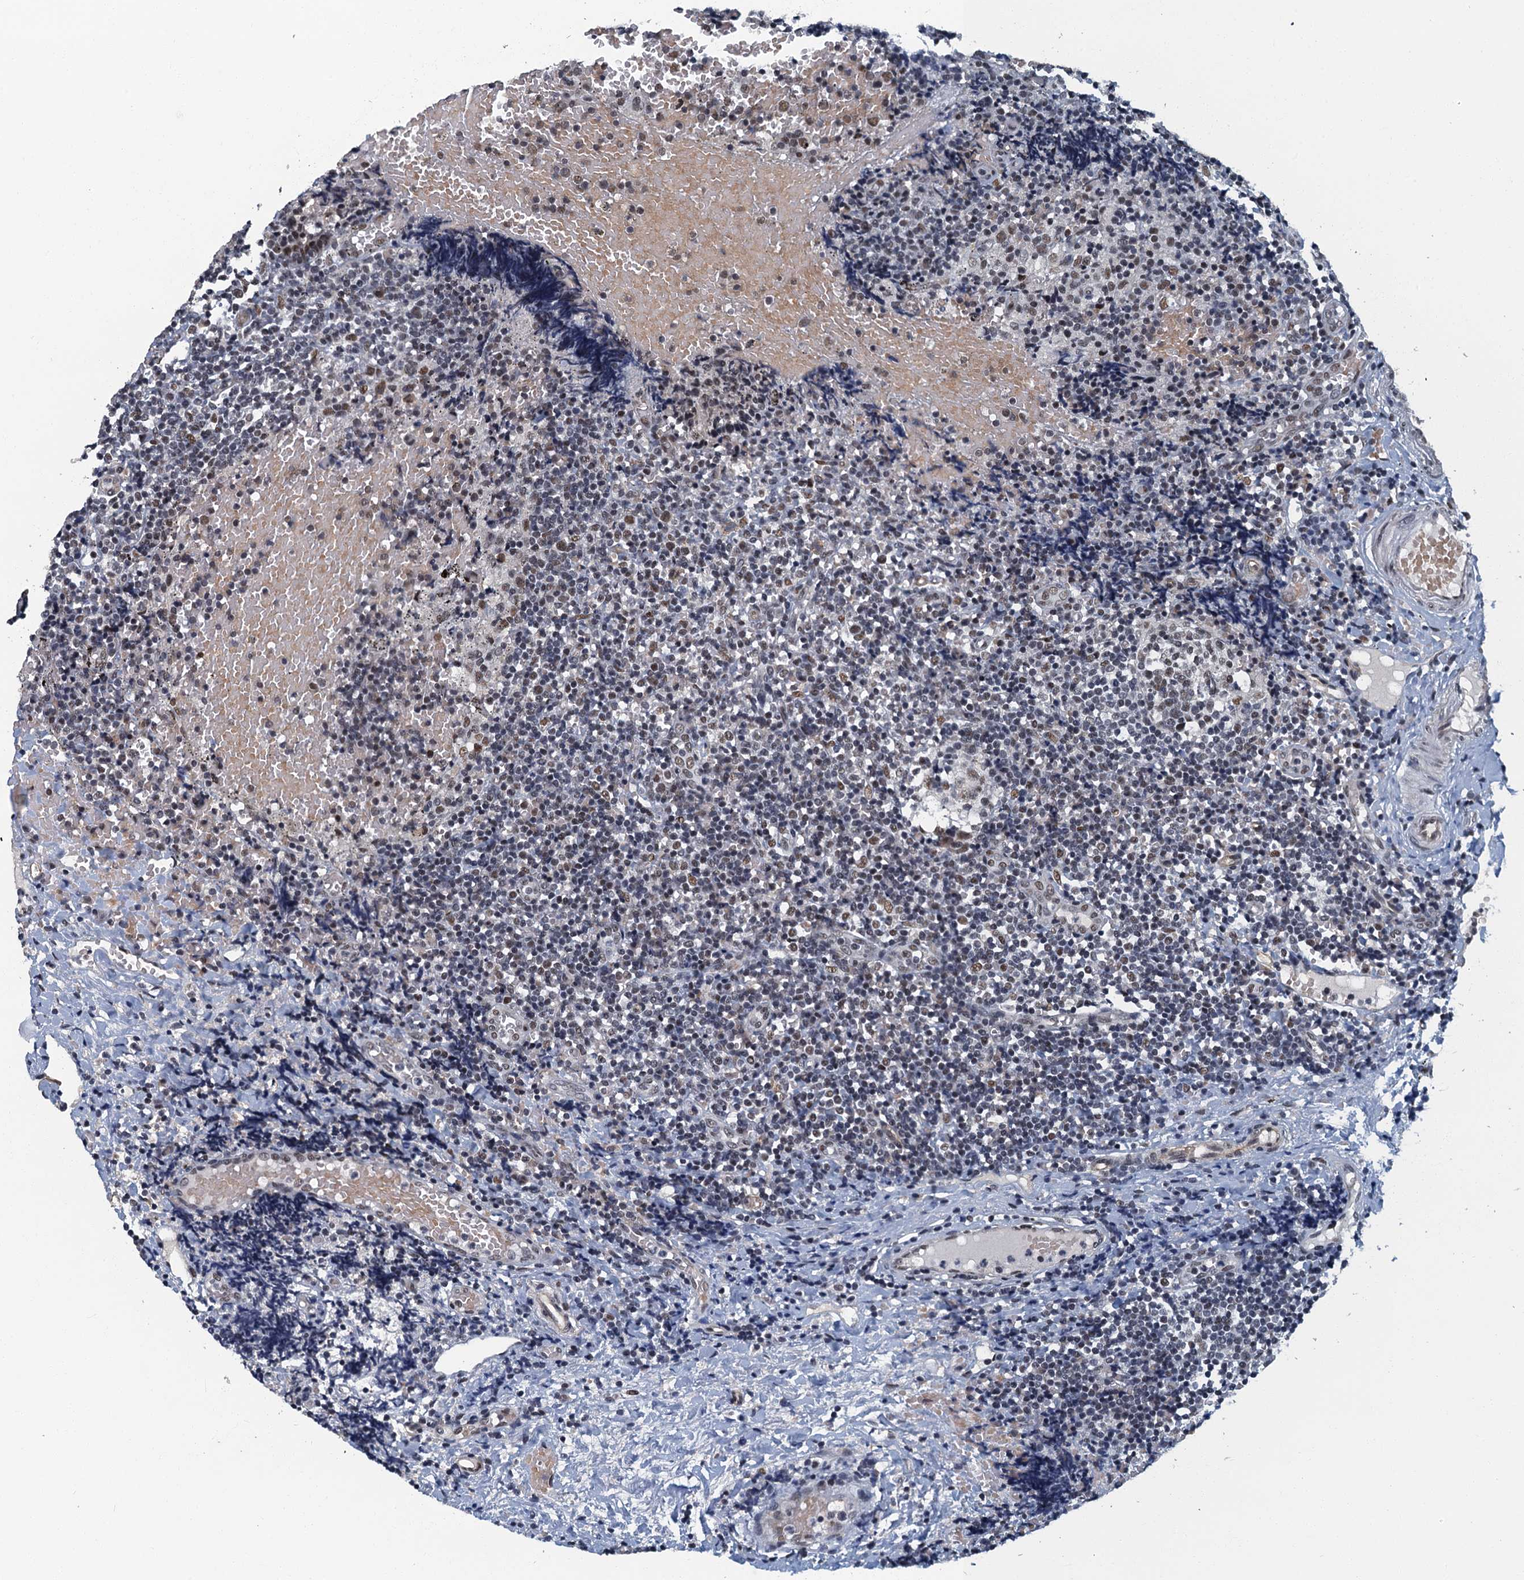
{"staining": {"intensity": "moderate", "quantity": "25%-75%", "location": "nuclear"}, "tissue": "tonsil", "cell_type": "Germinal center cells", "image_type": "normal", "snomed": [{"axis": "morphology", "description": "Normal tissue, NOS"}, {"axis": "topography", "description": "Tonsil"}], "caption": "Immunohistochemical staining of benign tonsil reveals medium levels of moderate nuclear staining in approximately 25%-75% of germinal center cells. (Stains: DAB (3,3'-diaminobenzidine) in brown, nuclei in blue, Microscopy: brightfield microscopy at high magnification).", "gene": "GADL1", "patient": {"sex": "female", "age": 19}}